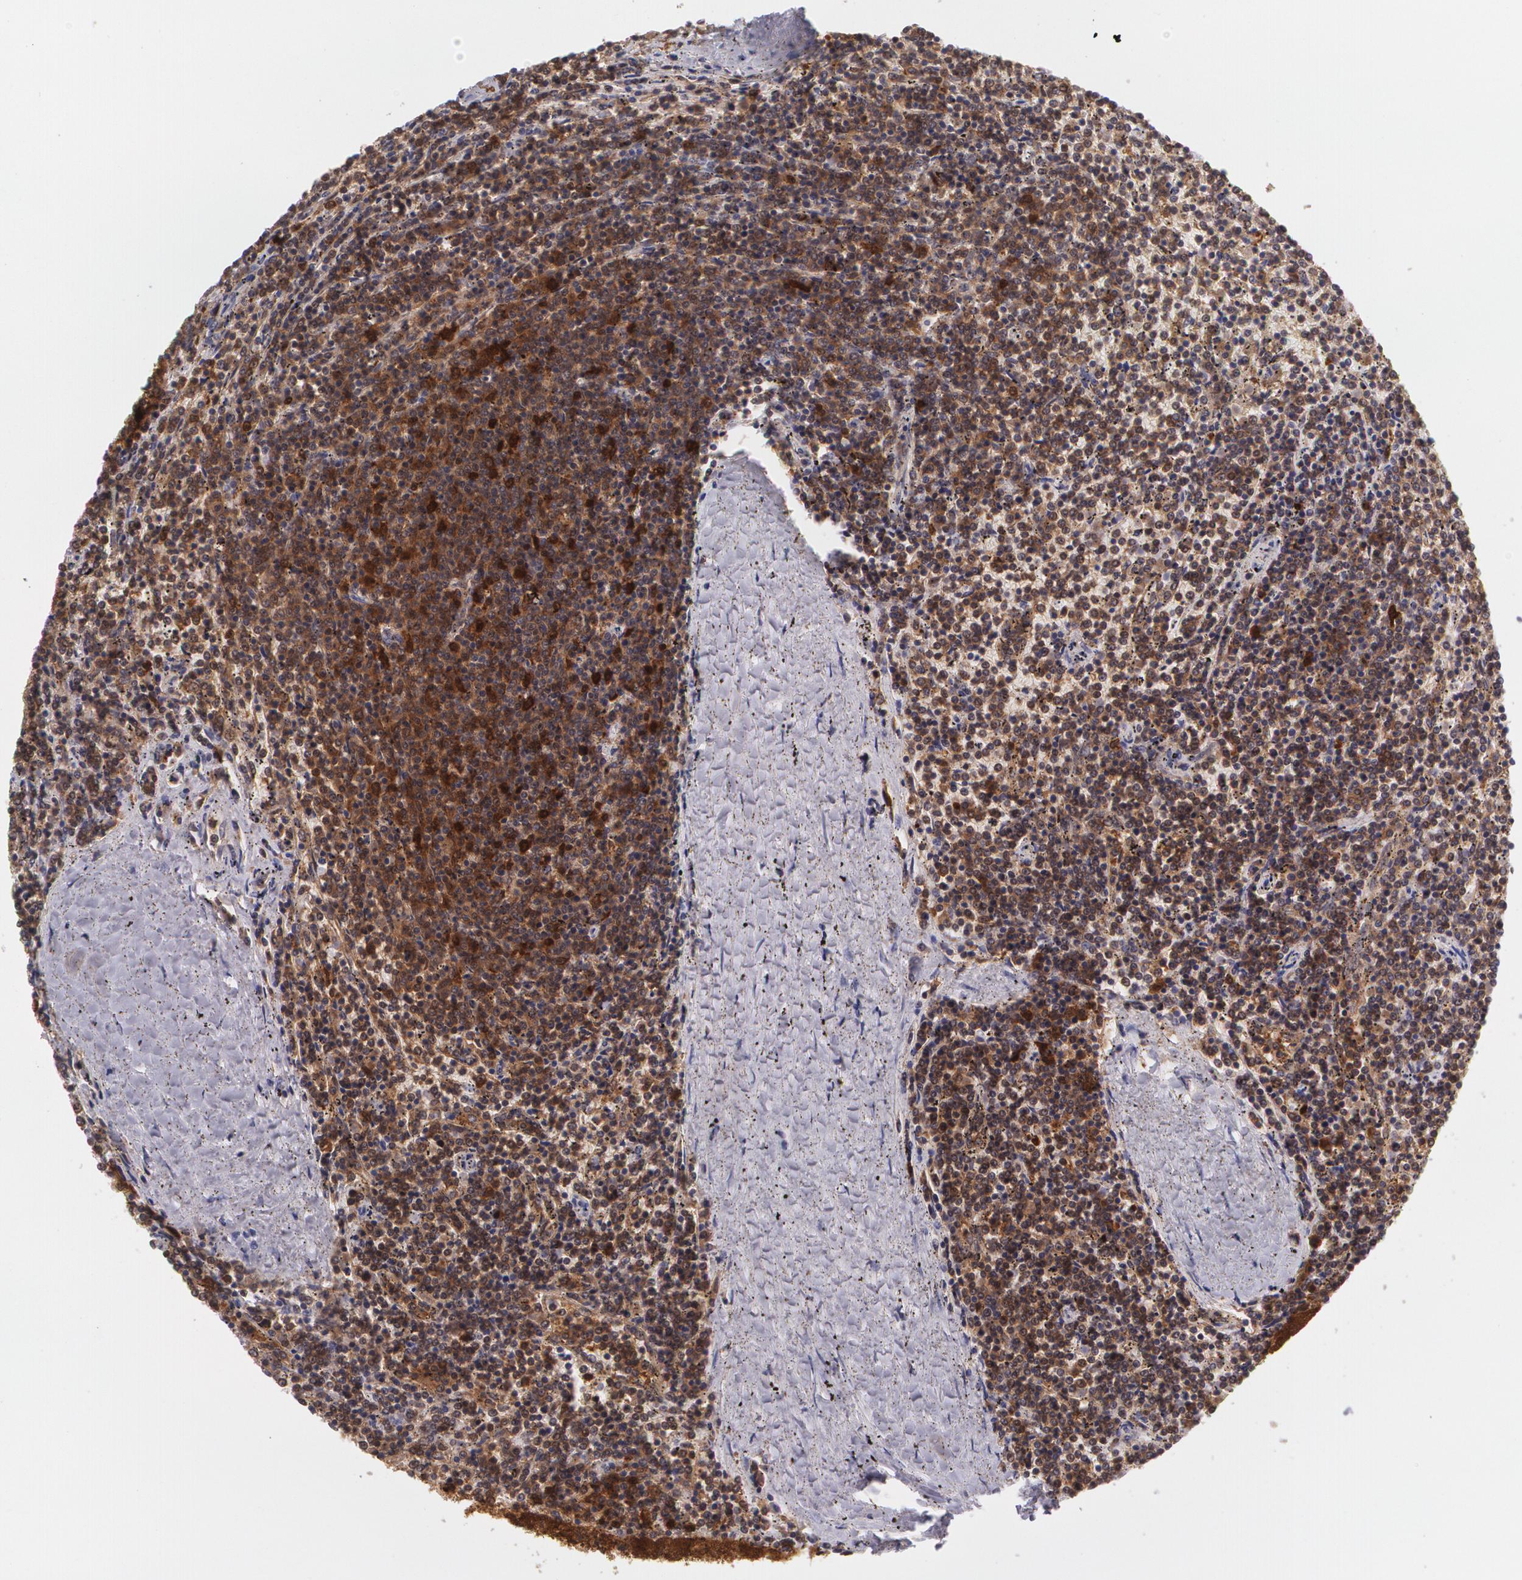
{"staining": {"intensity": "strong", "quantity": ">75%", "location": "cytoplasmic/membranous"}, "tissue": "lymphoma", "cell_type": "Tumor cells", "image_type": "cancer", "snomed": [{"axis": "morphology", "description": "Malignant lymphoma, non-Hodgkin's type, Low grade"}, {"axis": "topography", "description": "Spleen"}], "caption": "Strong cytoplasmic/membranous protein positivity is appreciated in approximately >75% of tumor cells in low-grade malignant lymphoma, non-Hodgkin's type. Nuclei are stained in blue.", "gene": "HSPH1", "patient": {"sex": "female", "age": 50}}